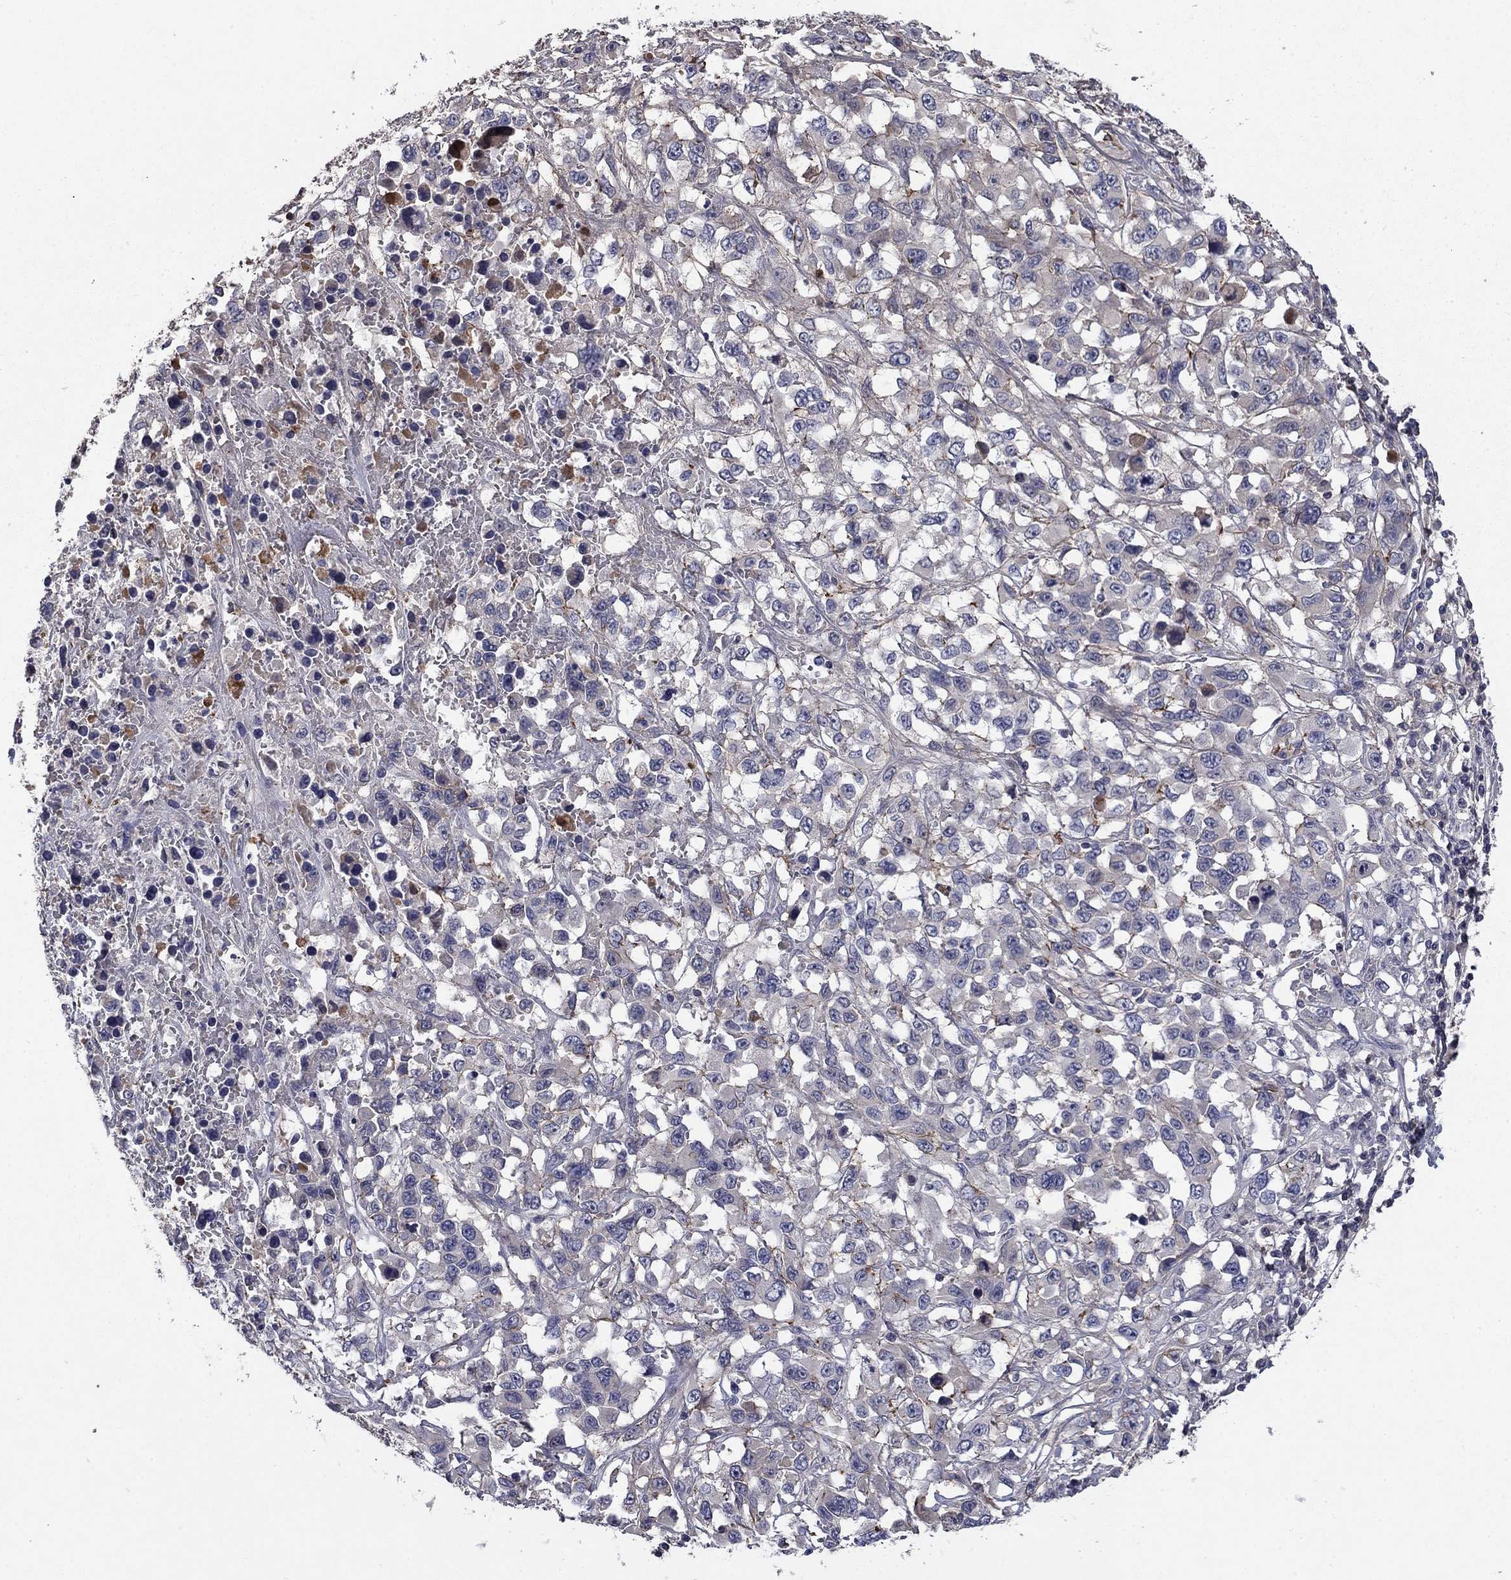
{"staining": {"intensity": "negative", "quantity": "none", "location": "none"}, "tissue": "liver cancer", "cell_type": "Tumor cells", "image_type": "cancer", "snomed": [{"axis": "morphology", "description": "Adenocarcinoma, NOS"}, {"axis": "morphology", "description": "Cholangiocarcinoma"}, {"axis": "topography", "description": "Liver"}], "caption": "The image displays no staining of tumor cells in cholangiocarcinoma (liver).", "gene": "COL2A1", "patient": {"sex": "male", "age": 64}}